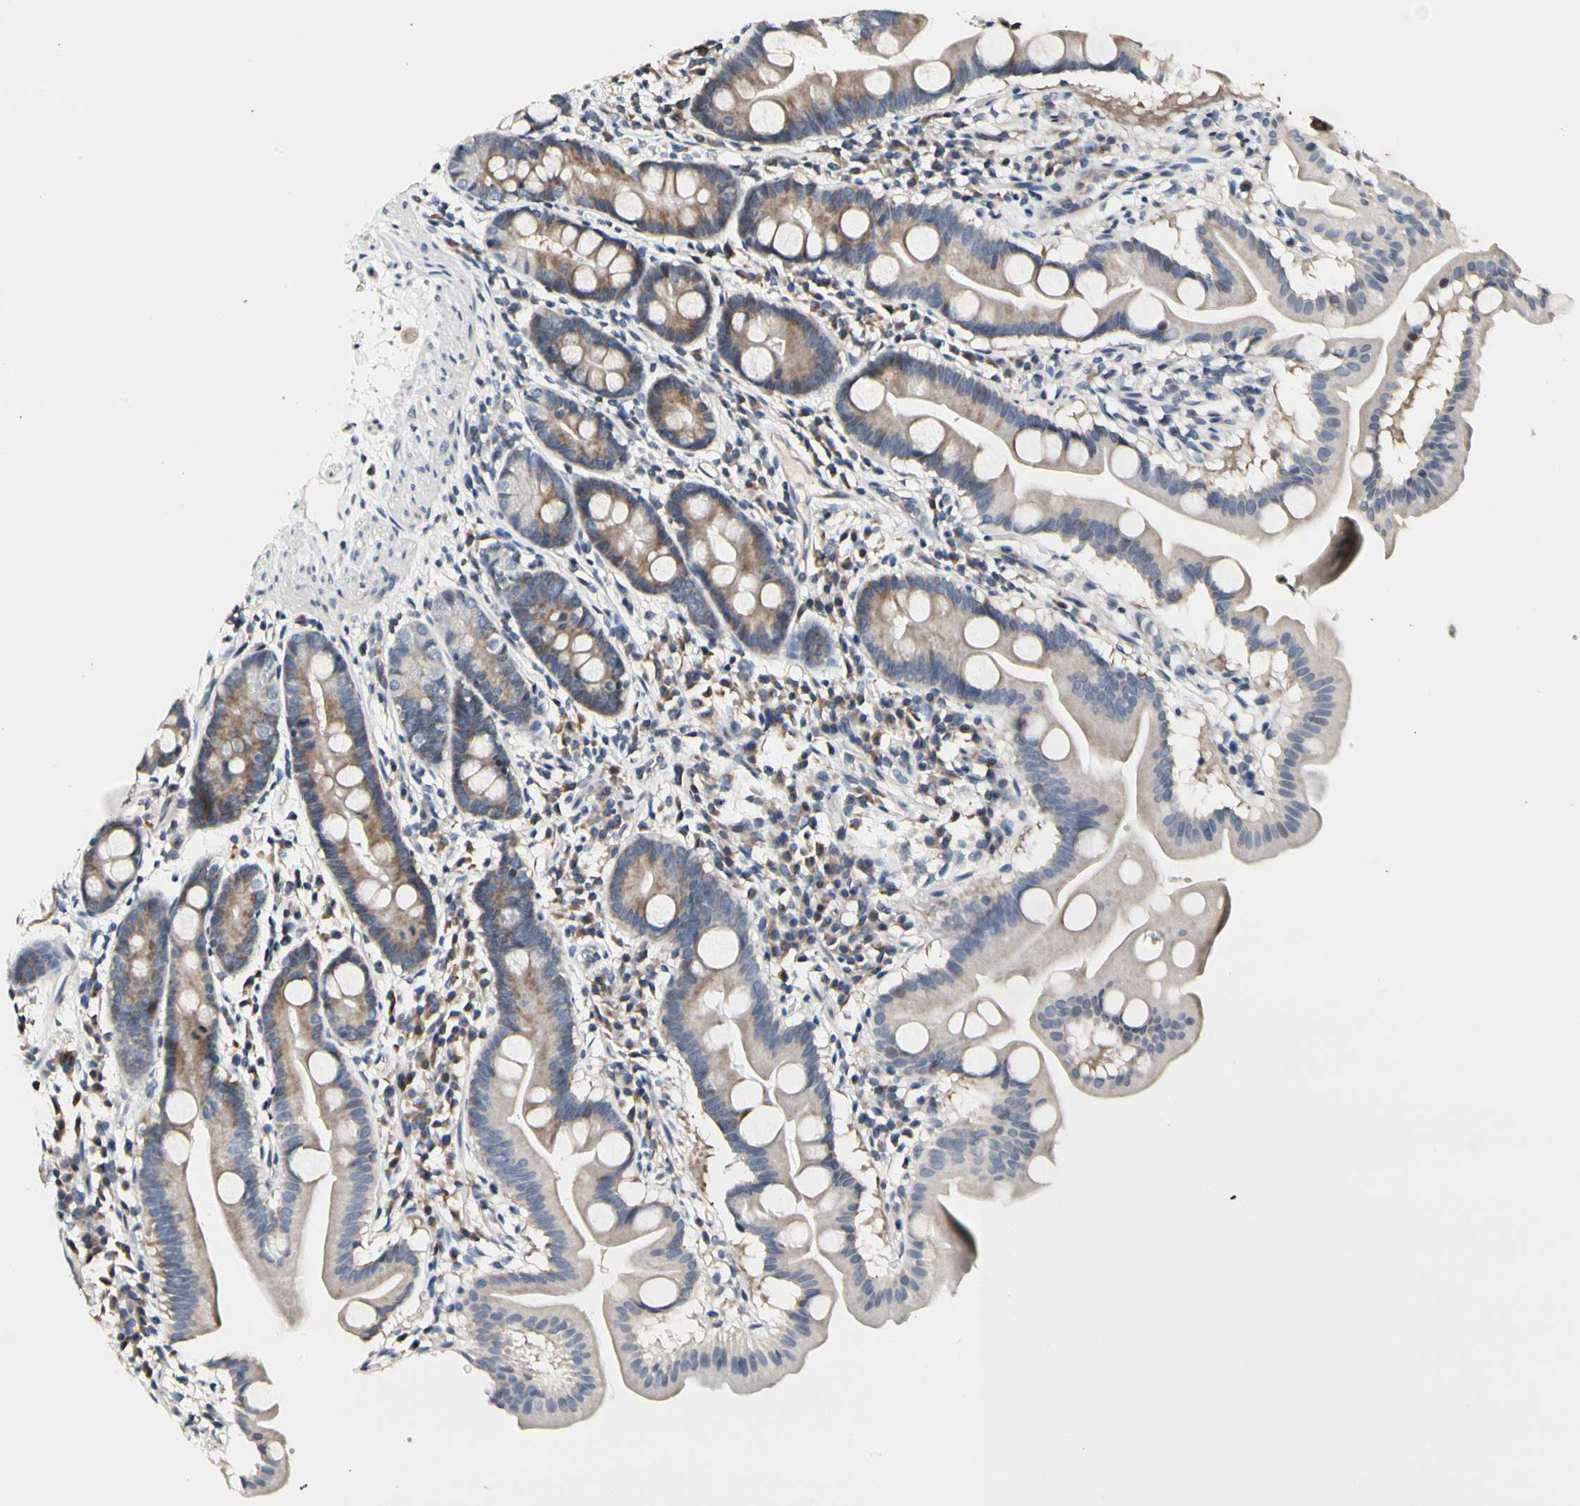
{"staining": {"intensity": "moderate", "quantity": ">75%", "location": "cytoplasmic/membranous"}, "tissue": "duodenum", "cell_type": "Glandular cells", "image_type": "normal", "snomed": [{"axis": "morphology", "description": "Normal tissue, NOS"}, {"axis": "topography", "description": "Duodenum"}], "caption": "Brown immunohistochemical staining in benign human duodenum reveals moderate cytoplasmic/membranous expression in approximately >75% of glandular cells. (Brightfield microscopy of DAB IHC at high magnification).", "gene": "SOX30", "patient": {"sex": "male", "age": 50}}